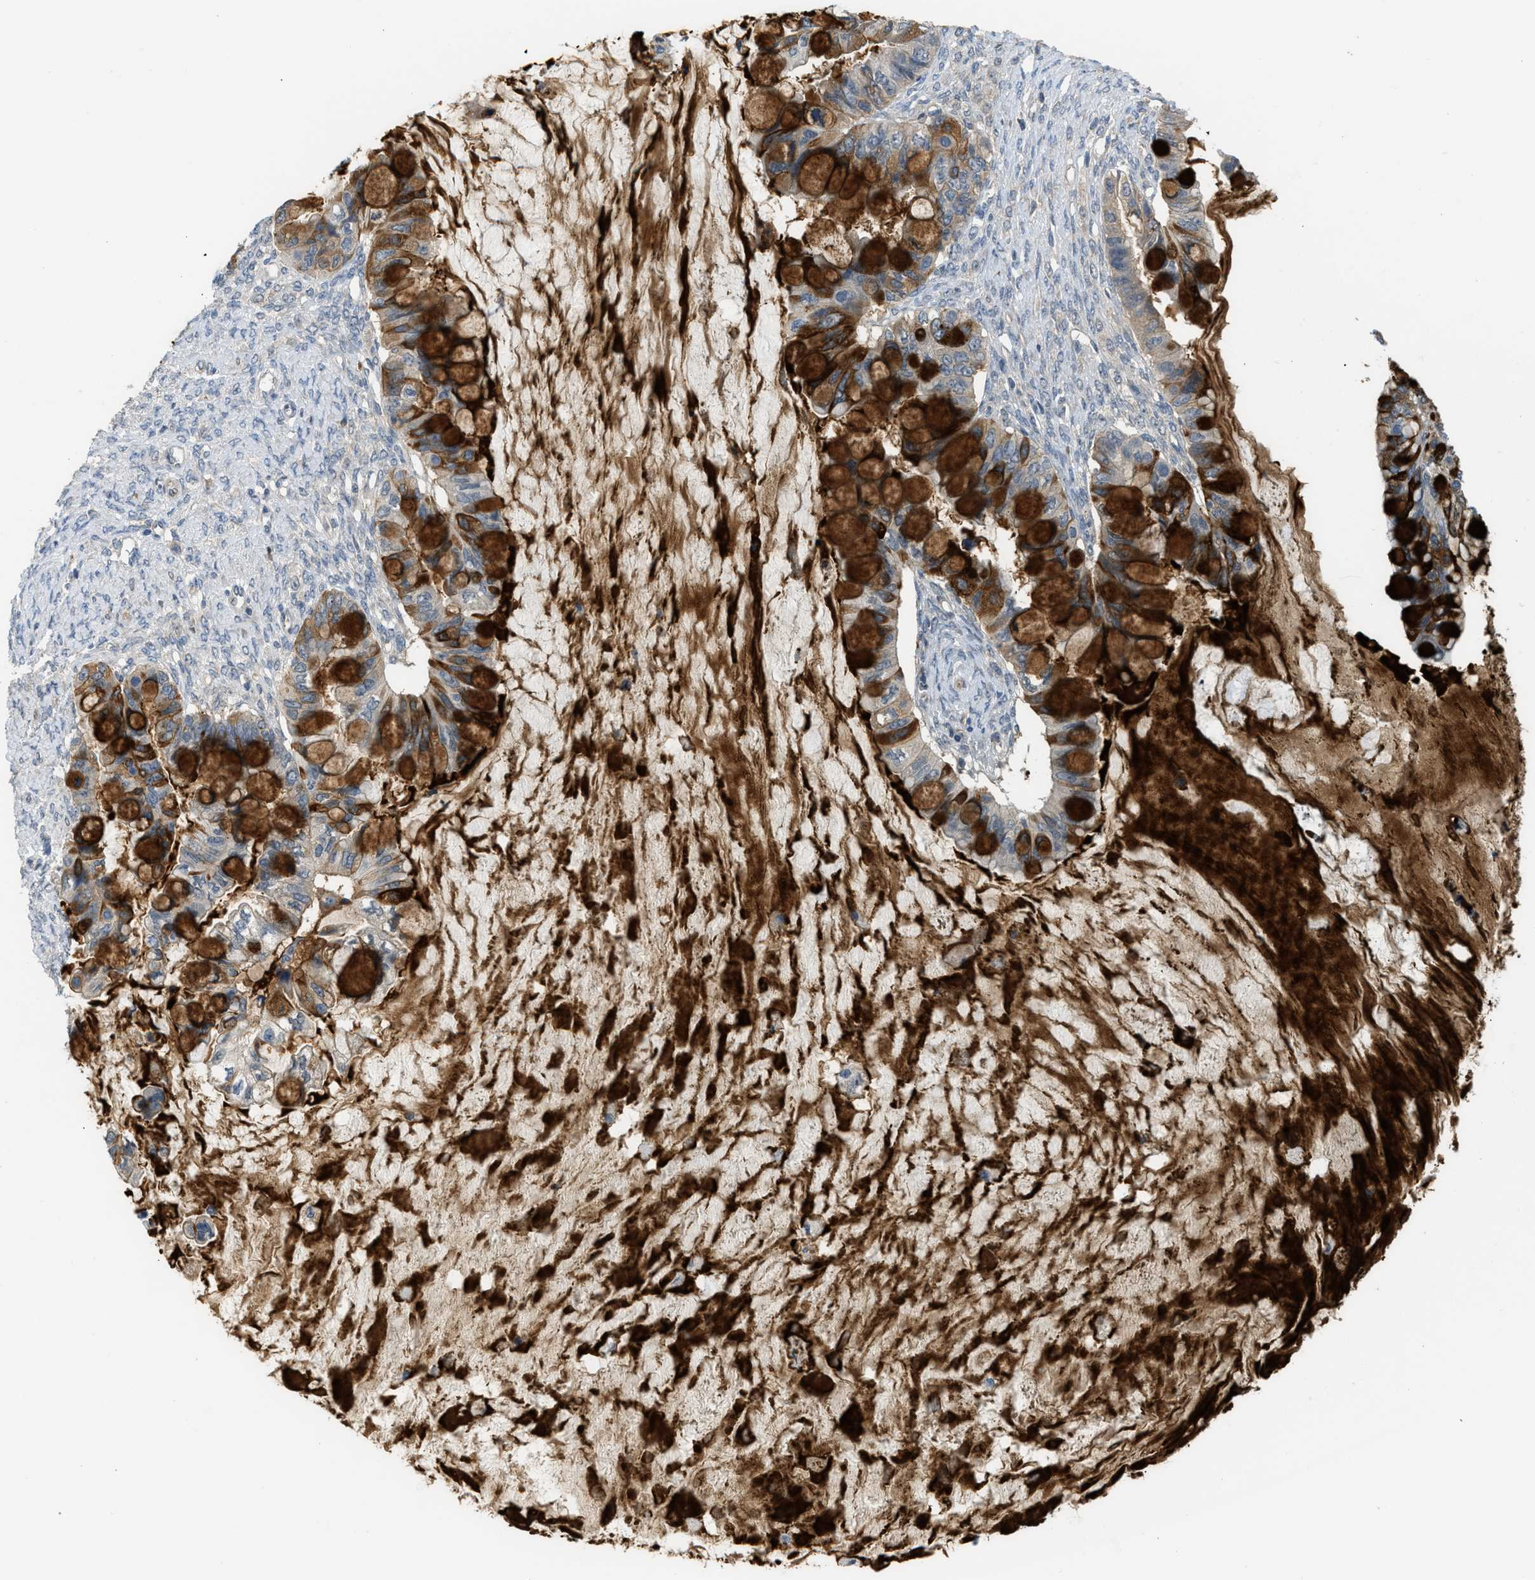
{"staining": {"intensity": "strong", "quantity": "25%-75%", "location": "cytoplasmic/membranous"}, "tissue": "ovarian cancer", "cell_type": "Tumor cells", "image_type": "cancer", "snomed": [{"axis": "morphology", "description": "Cystadenocarcinoma, mucinous, NOS"}, {"axis": "topography", "description": "Ovary"}], "caption": "Tumor cells display high levels of strong cytoplasmic/membranous staining in about 25%-75% of cells in mucinous cystadenocarcinoma (ovarian). Nuclei are stained in blue.", "gene": "RHBDF2", "patient": {"sex": "female", "age": 80}}